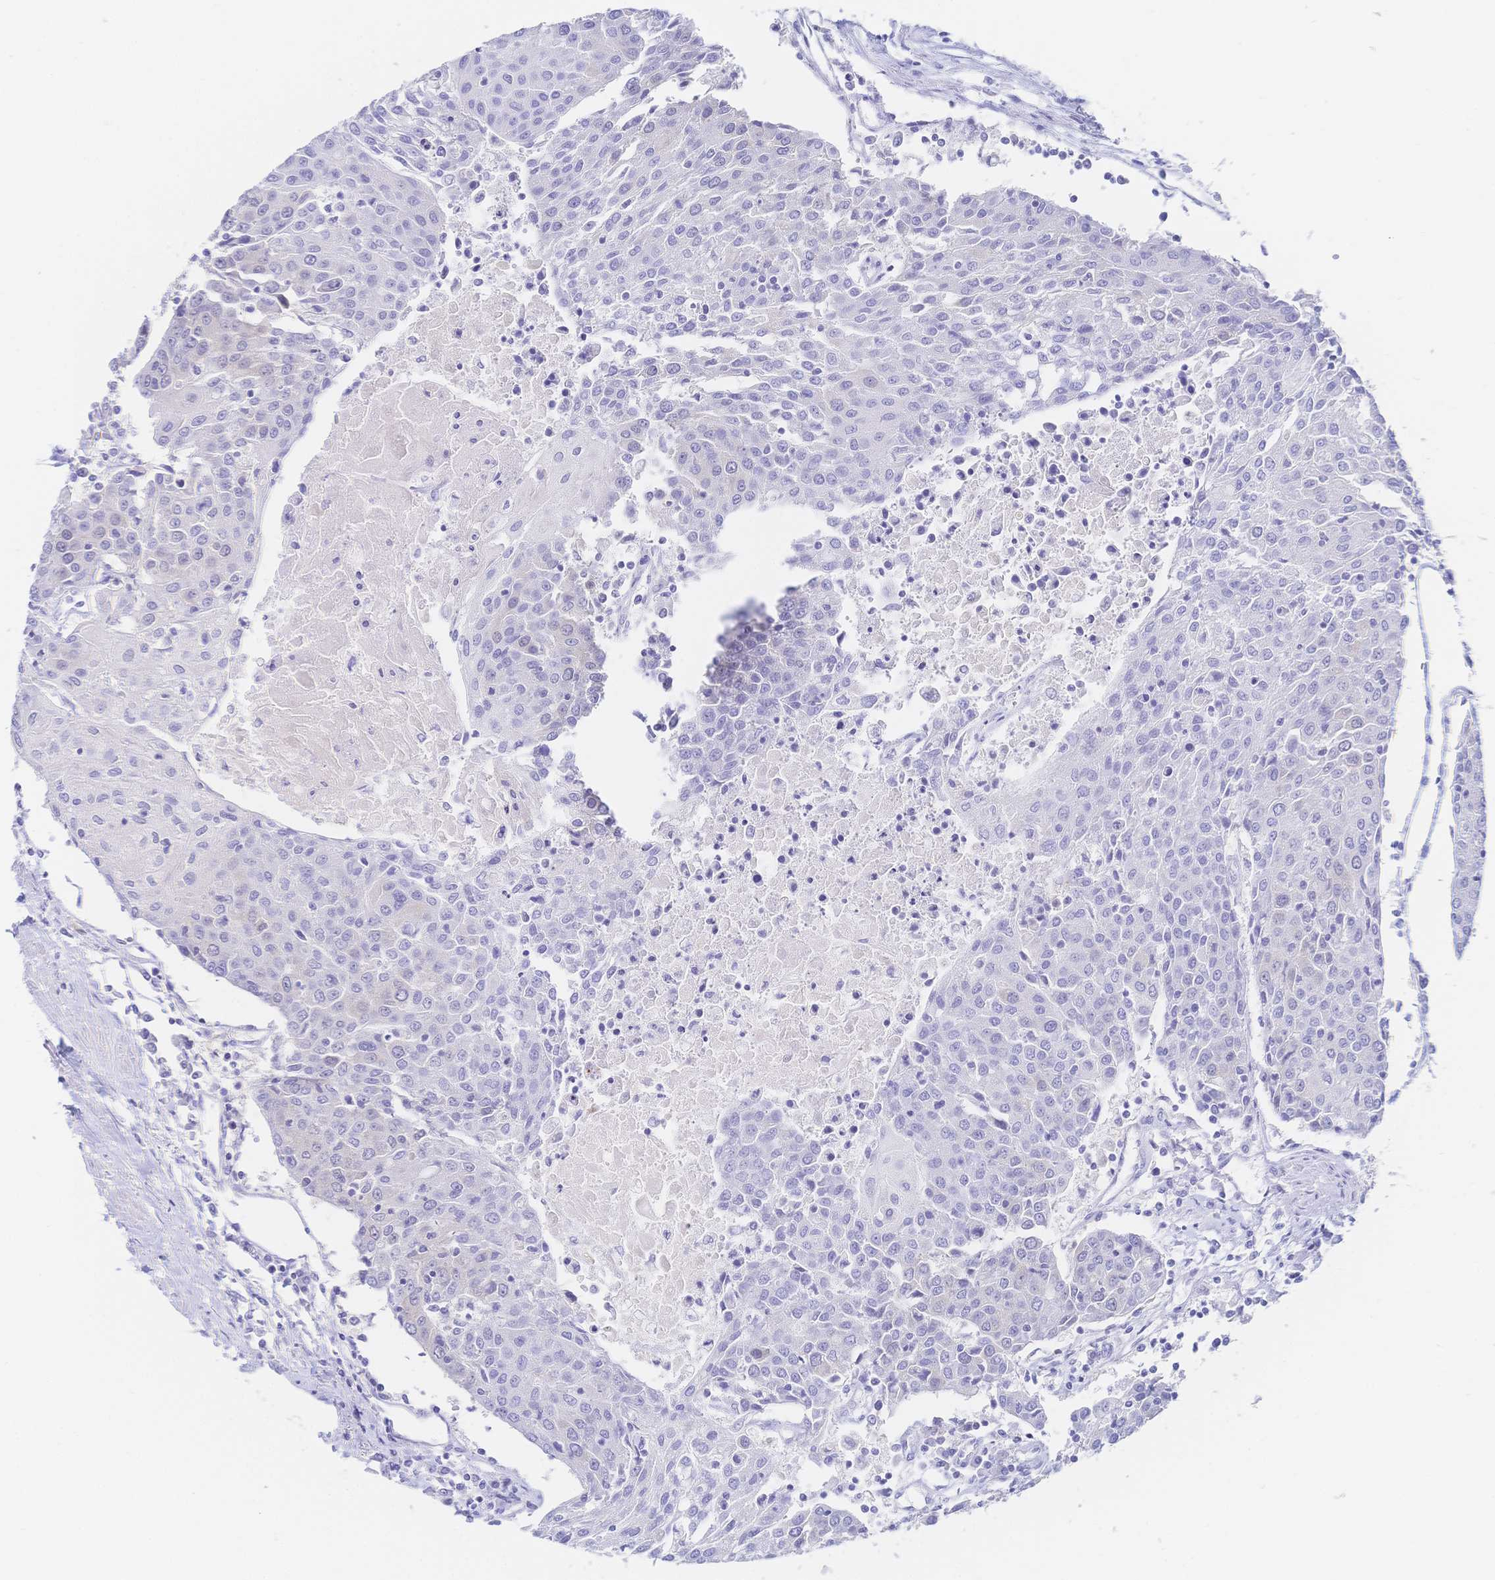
{"staining": {"intensity": "negative", "quantity": "none", "location": "none"}, "tissue": "urothelial cancer", "cell_type": "Tumor cells", "image_type": "cancer", "snomed": [{"axis": "morphology", "description": "Urothelial carcinoma, High grade"}, {"axis": "topography", "description": "Urinary bladder"}], "caption": "IHC of human urothelial cancer displays no positivity in tumor cells.", "gene": "RRM1", "patient": {"sex": "female", "age": 85}}